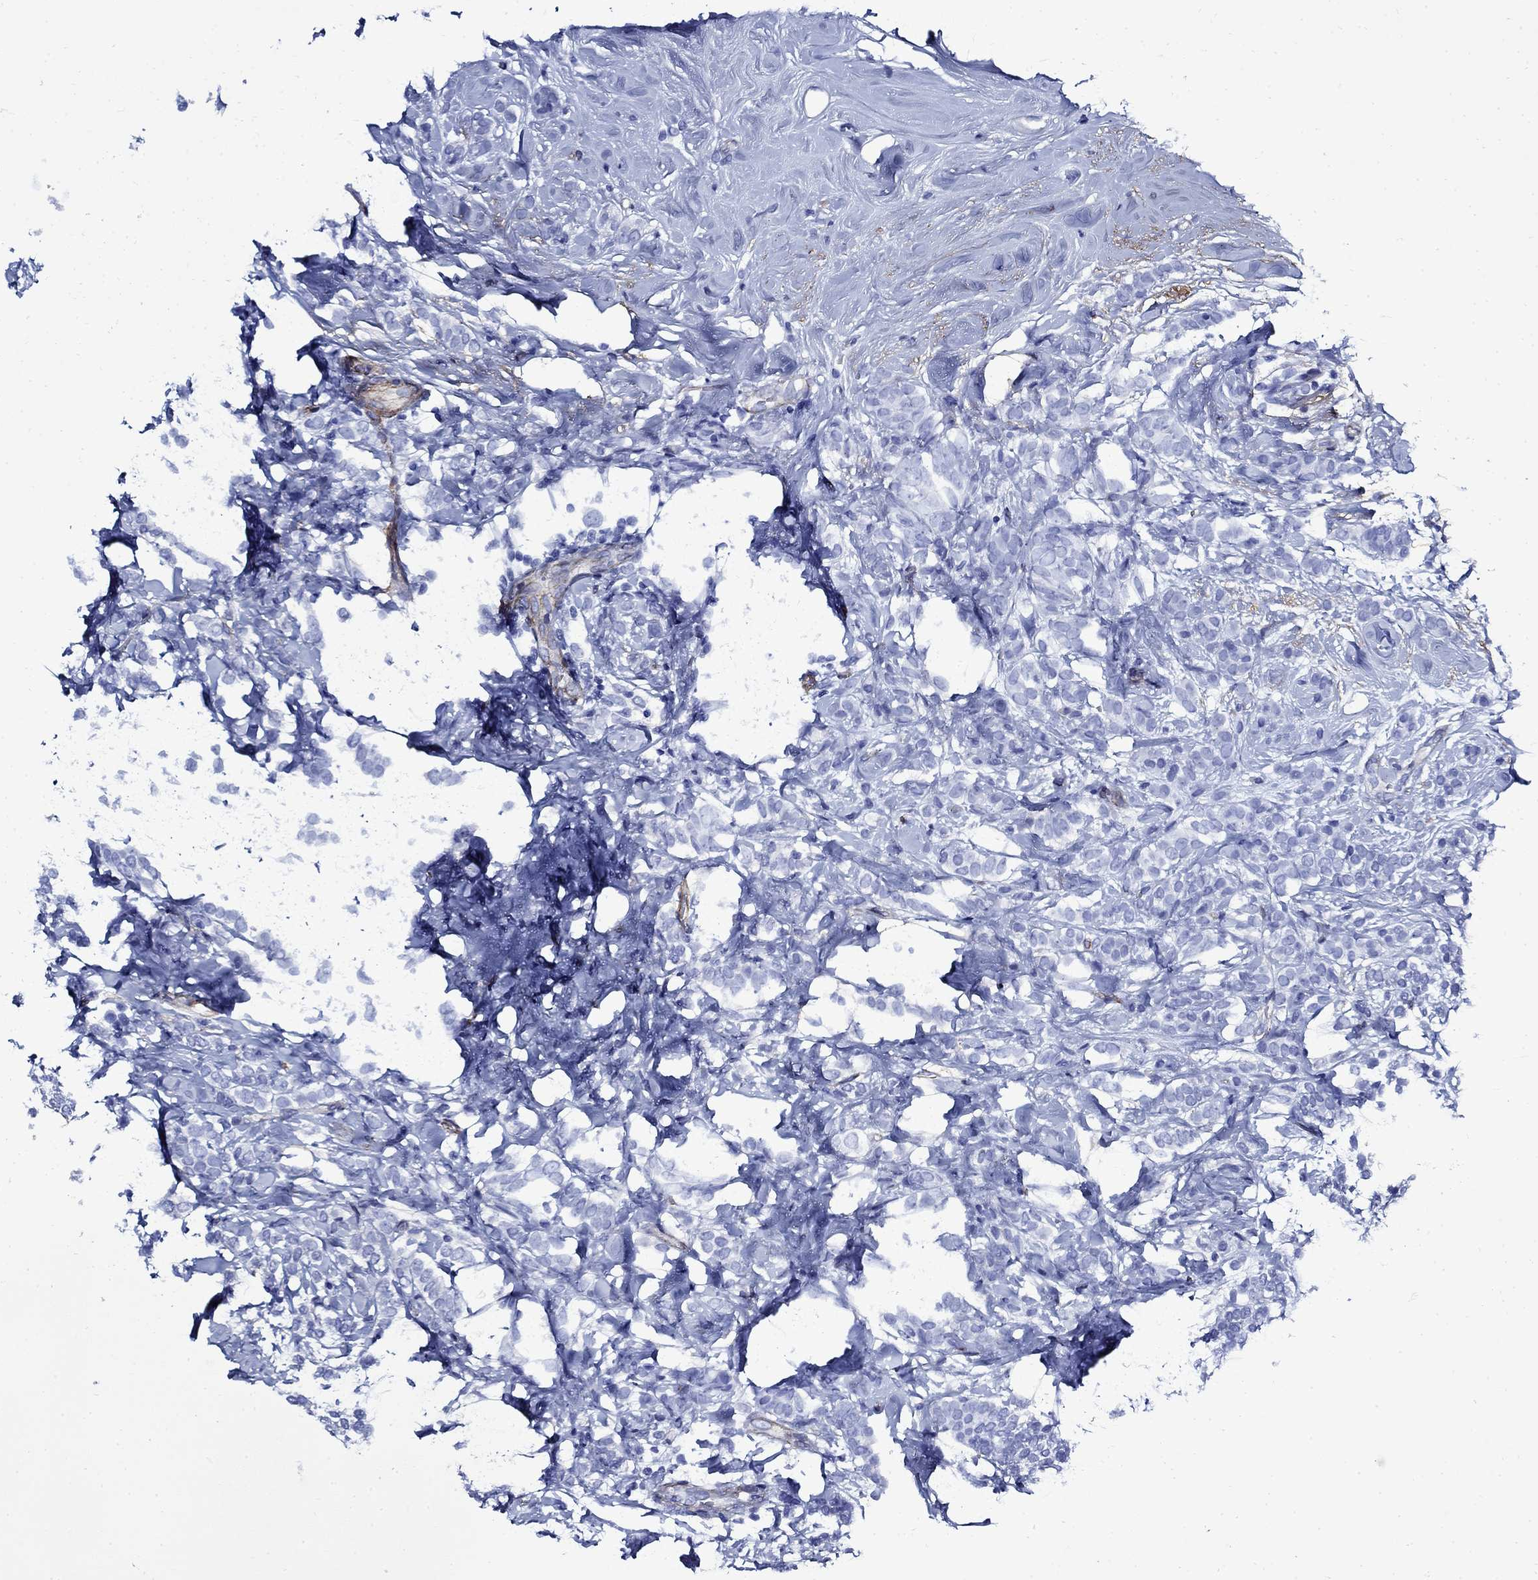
{"staining": {"intensity": "negative", "quantity": "none", "location": "none"}, "tissue": "breast cancer", "cell_type": "Tumor cells", "image_type": "cancer", "snomed": [{"axis": "morphology", "description": "Lobular carcinoma"}, {"axis": "topography", "description": "Breast"}], "caption": "A high-resolution histopathology image shows immunohistochemistry staining of breast cancer (lobular carcinoma), which shows no significant expression in tumor cells. (DAB immunohistochemistry (IHC) visualized using brightfield microscopy, high magnification).", "gene": "VTN", "patient": {"sex": "female", "age": 49}}